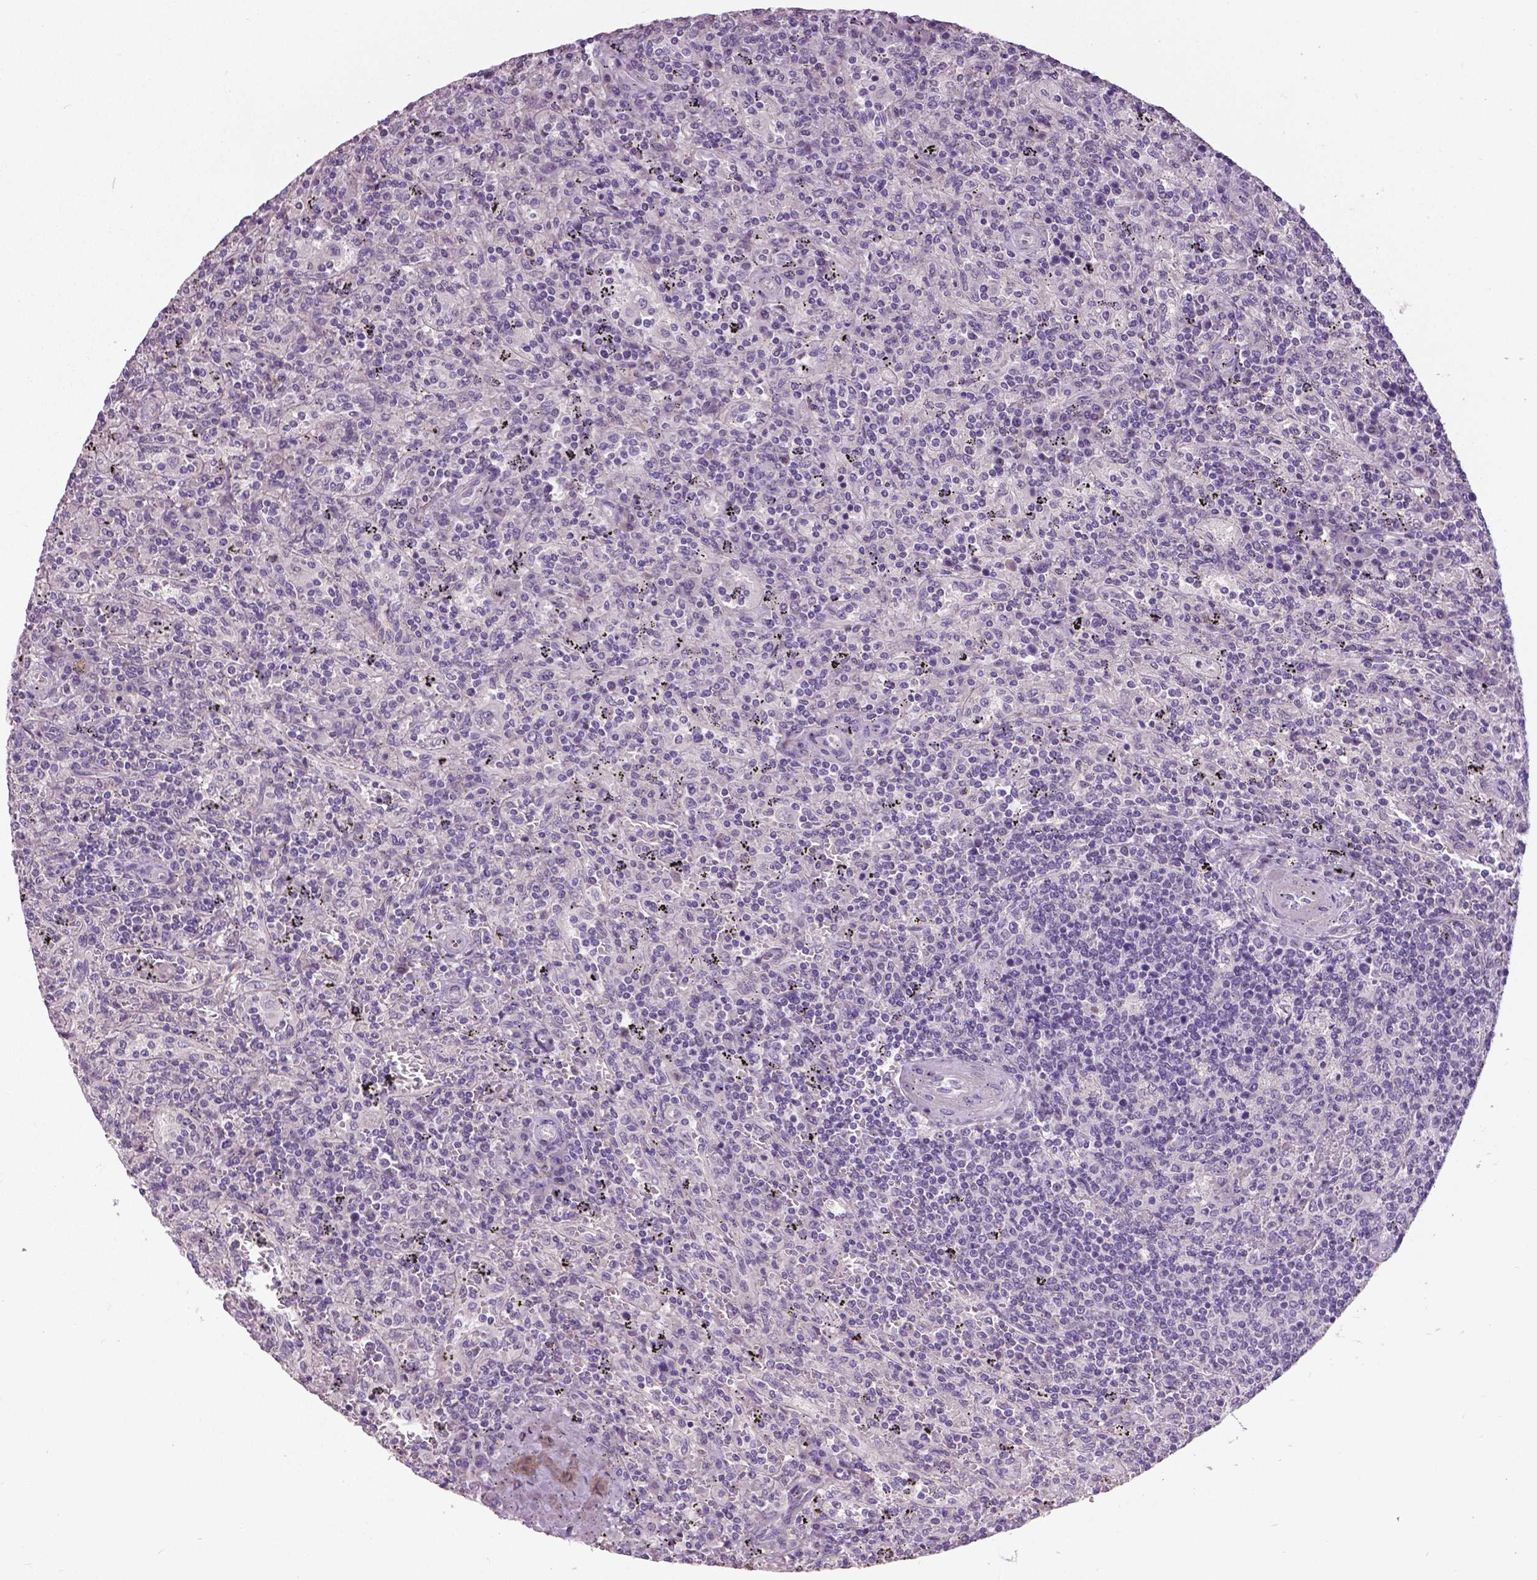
{"staining": {"intensity": "negative", "quantity": "none", "location": "none"}, "tissue": "lymphoma", "cell_type": "Tumor cells", "image_type": "cancer", "snomed": [{"axis": "morphology", "description": "Malignant lymphoma, non-Hodgkin's type, Low grade"}, {"axis": "topography", "description": "Spleen"}], "caption": "IHC photomicrograph of neoplastic tissue: low-grade malignant lymphoma, non-Hodgkin's type stained with DAB demonstrates no significant protein staining in tumor cells. (DAB immunohistochemistry with hematoxylin counter stain).", "gene": "FOXA1", "patient": {"sex": "male", "age": 62}}